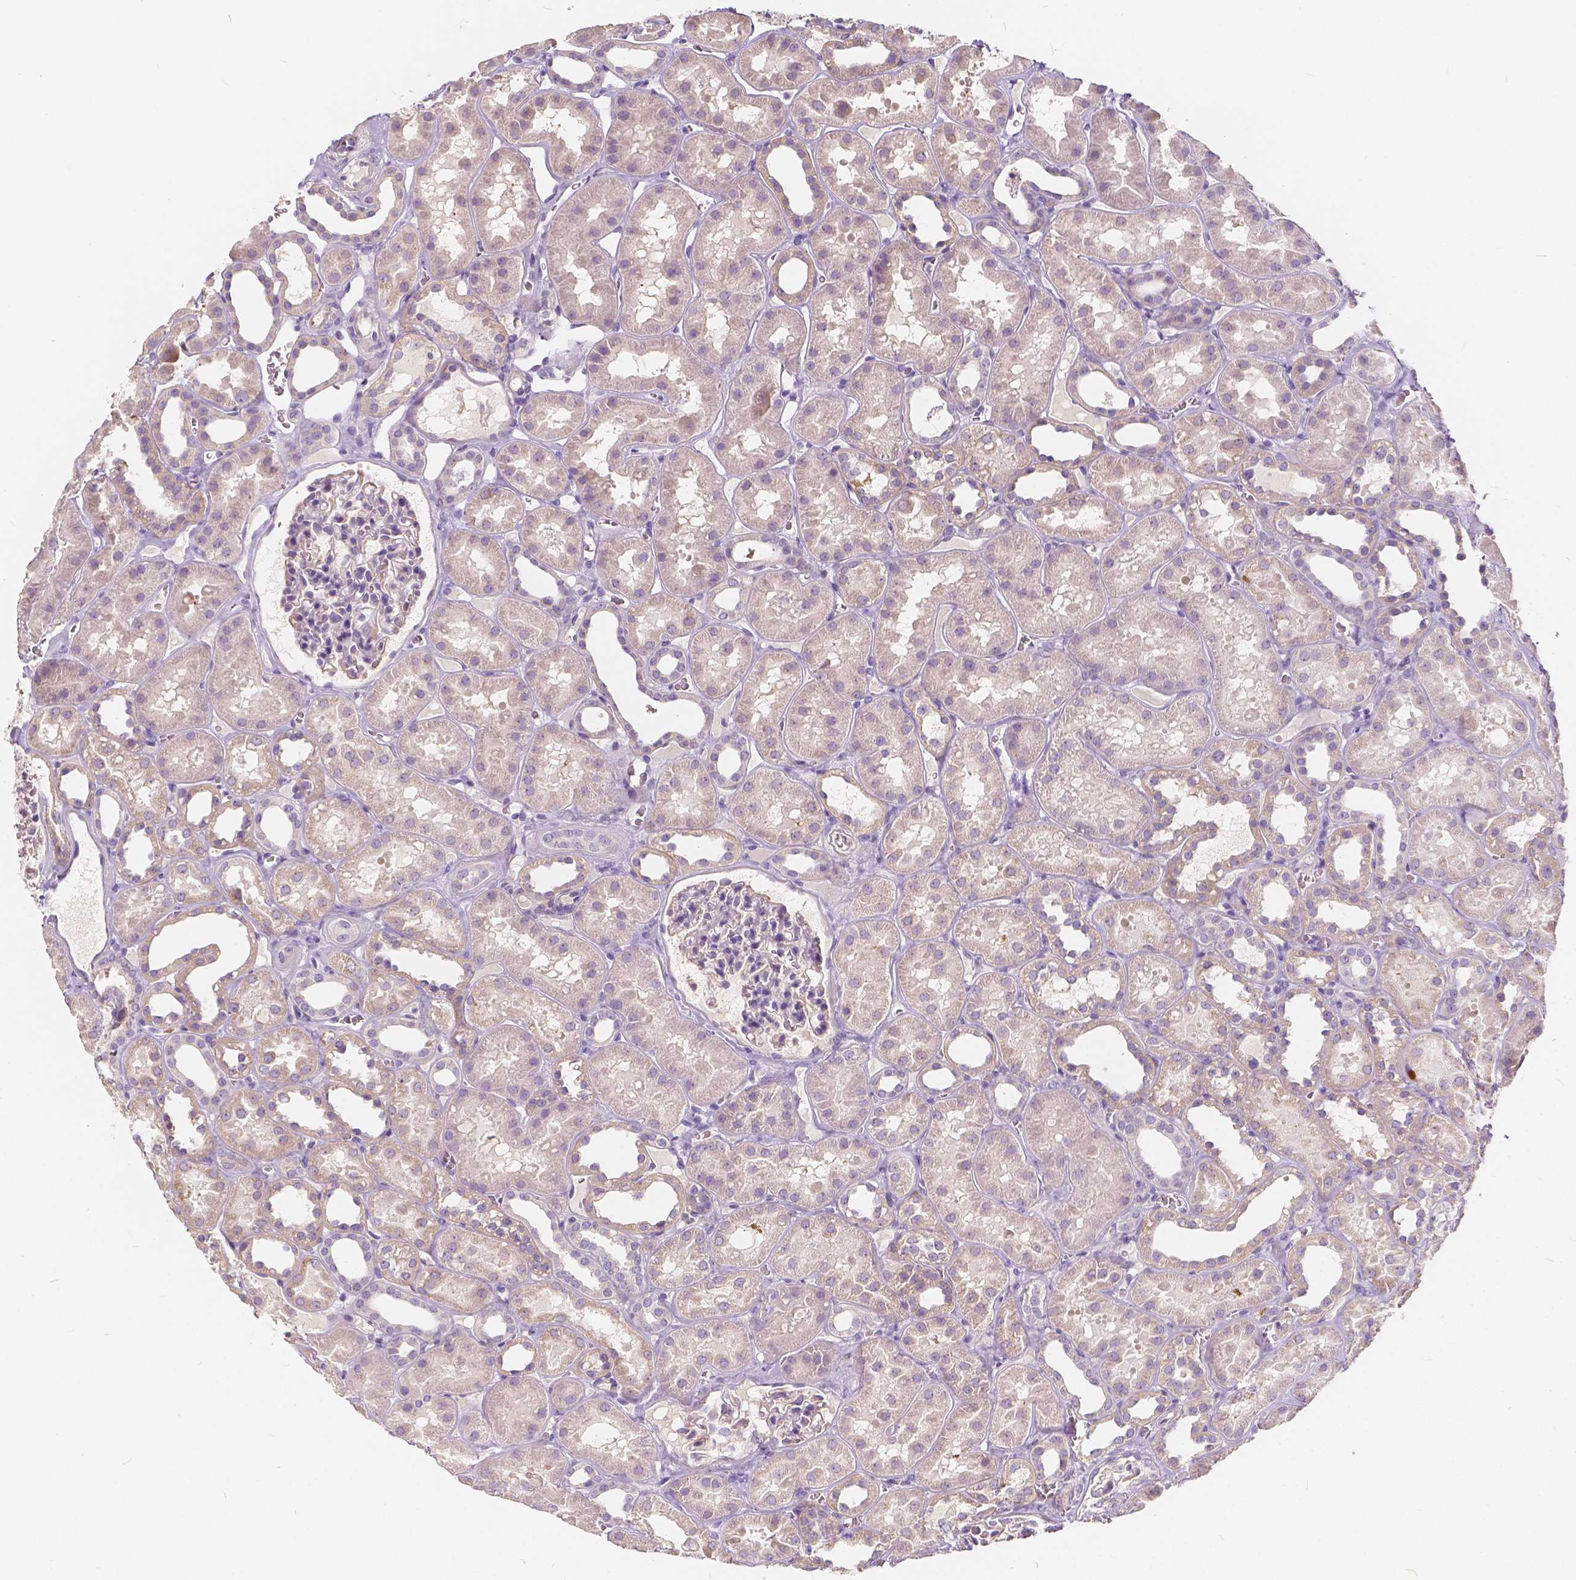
{"staining": {"intensity": "negative", "quantity": "none", "location": "none"}, "tissue": "kidney", "cell_type": "Cells in glomeruli", "image_type": "normal", "snomed": [{"axis": "morphology", "description": "Normal tissue, NOS"}, {"axis": "topography", "description": "Kidney"}], "caption": "Immunohistochemistry (IHC) of unremarkable kidney shows no positivity in cells in glomeruli. Brightfield microscopy of immunohistochemistry (IHC) stained with DAB (brown) and hematoxylin (blue), captured at high magnification.", "gene": "KIAA0513", "patient": {"sex": "female", "age": 41}}